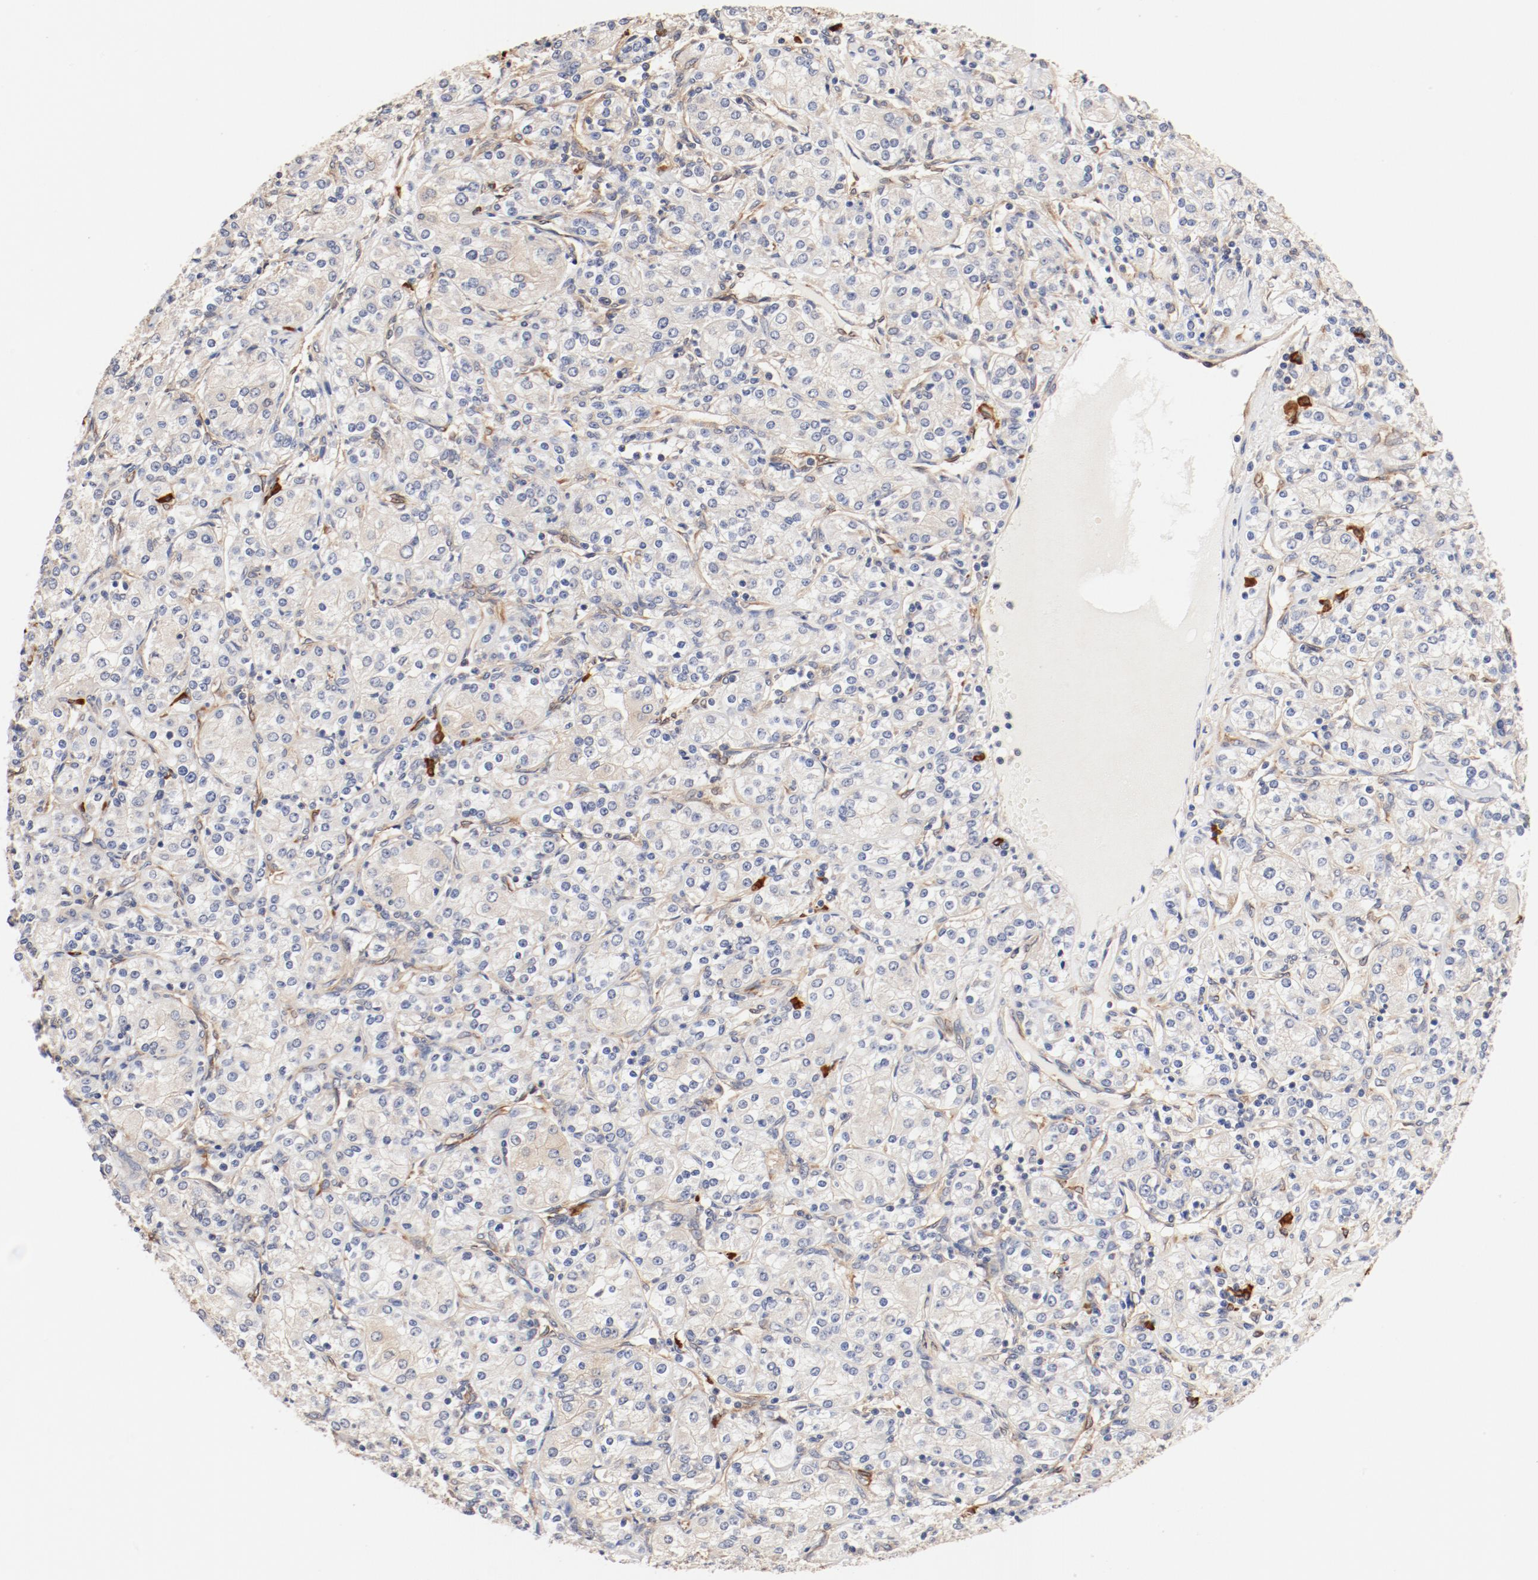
{"staining": {"intensity": "negative", "quantity": "none", "location": "none"}, "tissue": "renal cancer", "cell_type": "Tumor cells", "image_type": "cancer", "snomed": [{"axis": "morphology", "description": "Adenocarcinoma, NOS"}, {"axis": "topography", "description": "Kidney"}], "caption": "Tumor cells show no significant expression in renal adenocarcinoma.", "gene": "UBE2J1", "patient": {"sex": "male", "age": 77}}